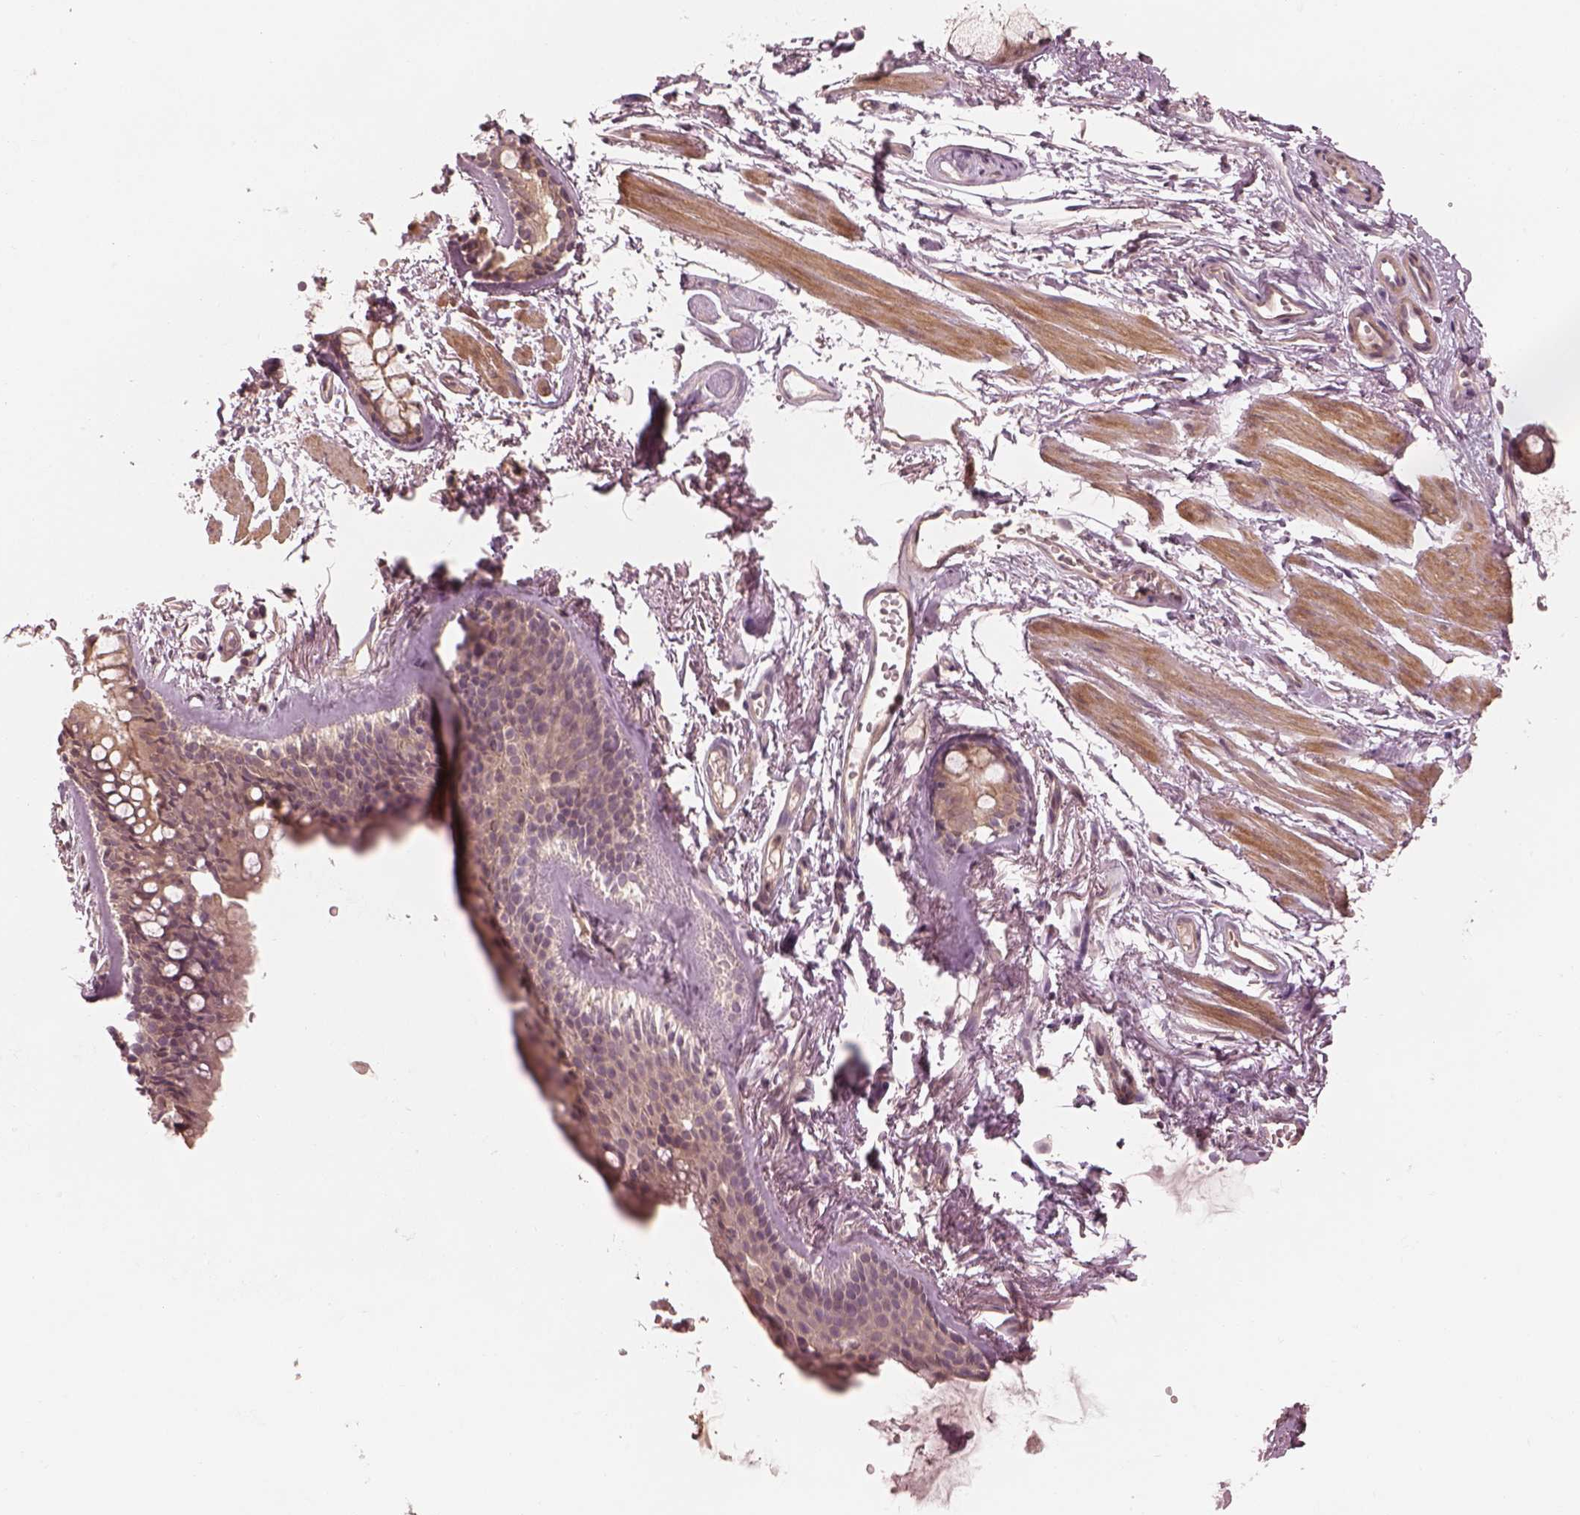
{"staining": {"intensity": "negative", "quantity": "none", "location": "none"}, "tissue": "soft tissue", "cell_type": "Chondrocytes", "image_type": "normal", "snomed": [{"axis": "morphology", "description": "Normal tissue, NOS"}, {"axis": "topography", "description": "Cartilage tissue"}, {"axis": "topography", "description": "Bronchus"}], "caption": "This image is of benign soft tissue stained with immunohistochemistry to label a protein in brown with the nuclei are counter-stained blue. There is no expression in chondrocytes.", "gene": "FAM107B", "patient": {"sex": "female", "age": 79}}